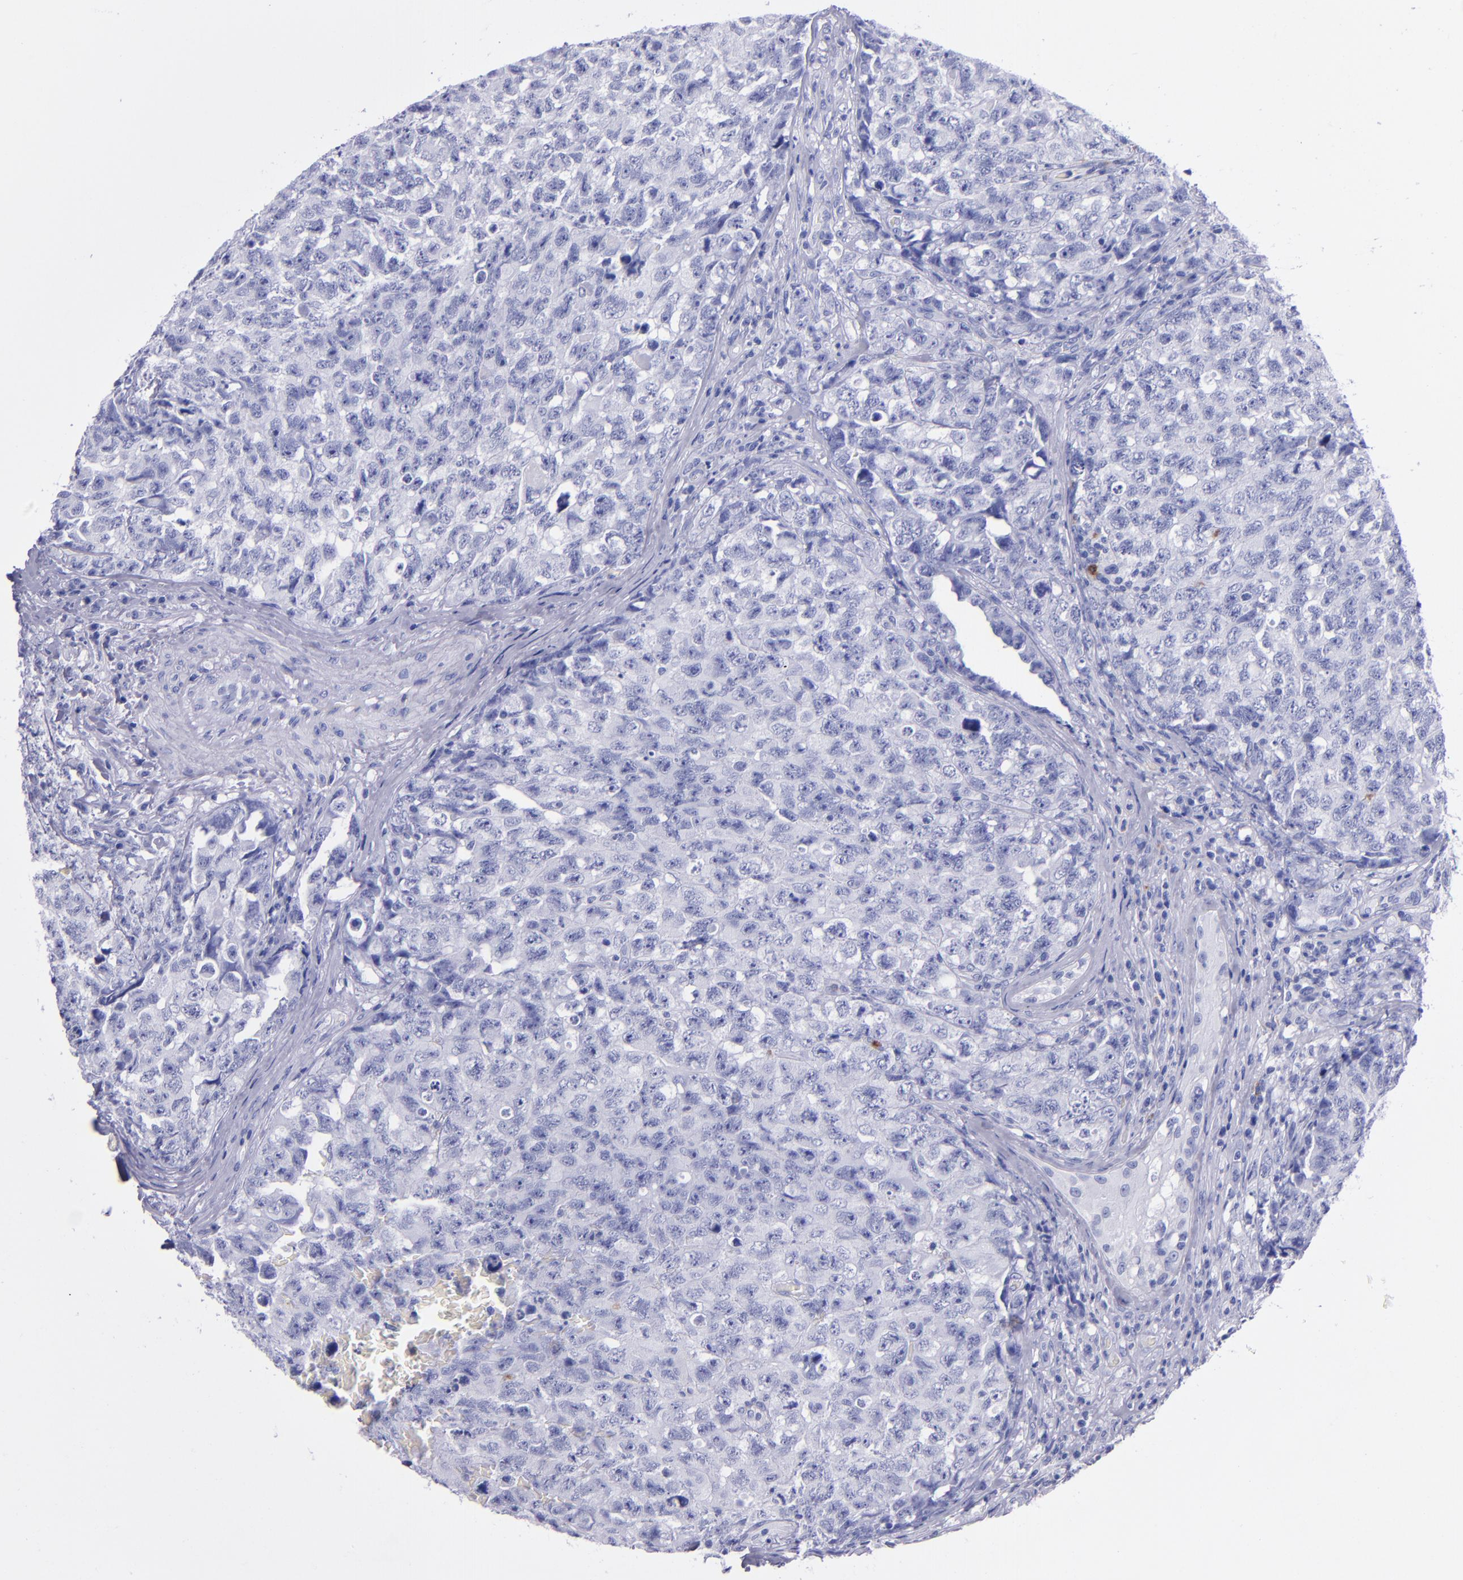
{"staining": {"intensity": "negative", "quantity": "none", "location": "none"}, "tissue": "testis cancer", "cell_type": "Tumor cells", "image_type": "cancer", "snomed": [{"axis": "morphology", "description": "Carcinoma, Embryonal, NOS"}, {"axis": "topography", "description": "Testis"}], "caption": "Testis embryonal carcinoma was stained to show a protein in brown. There is no significant expression in tumor cells.", "gene": "CR1", "patient": {"sex": "male", "age": 31}}